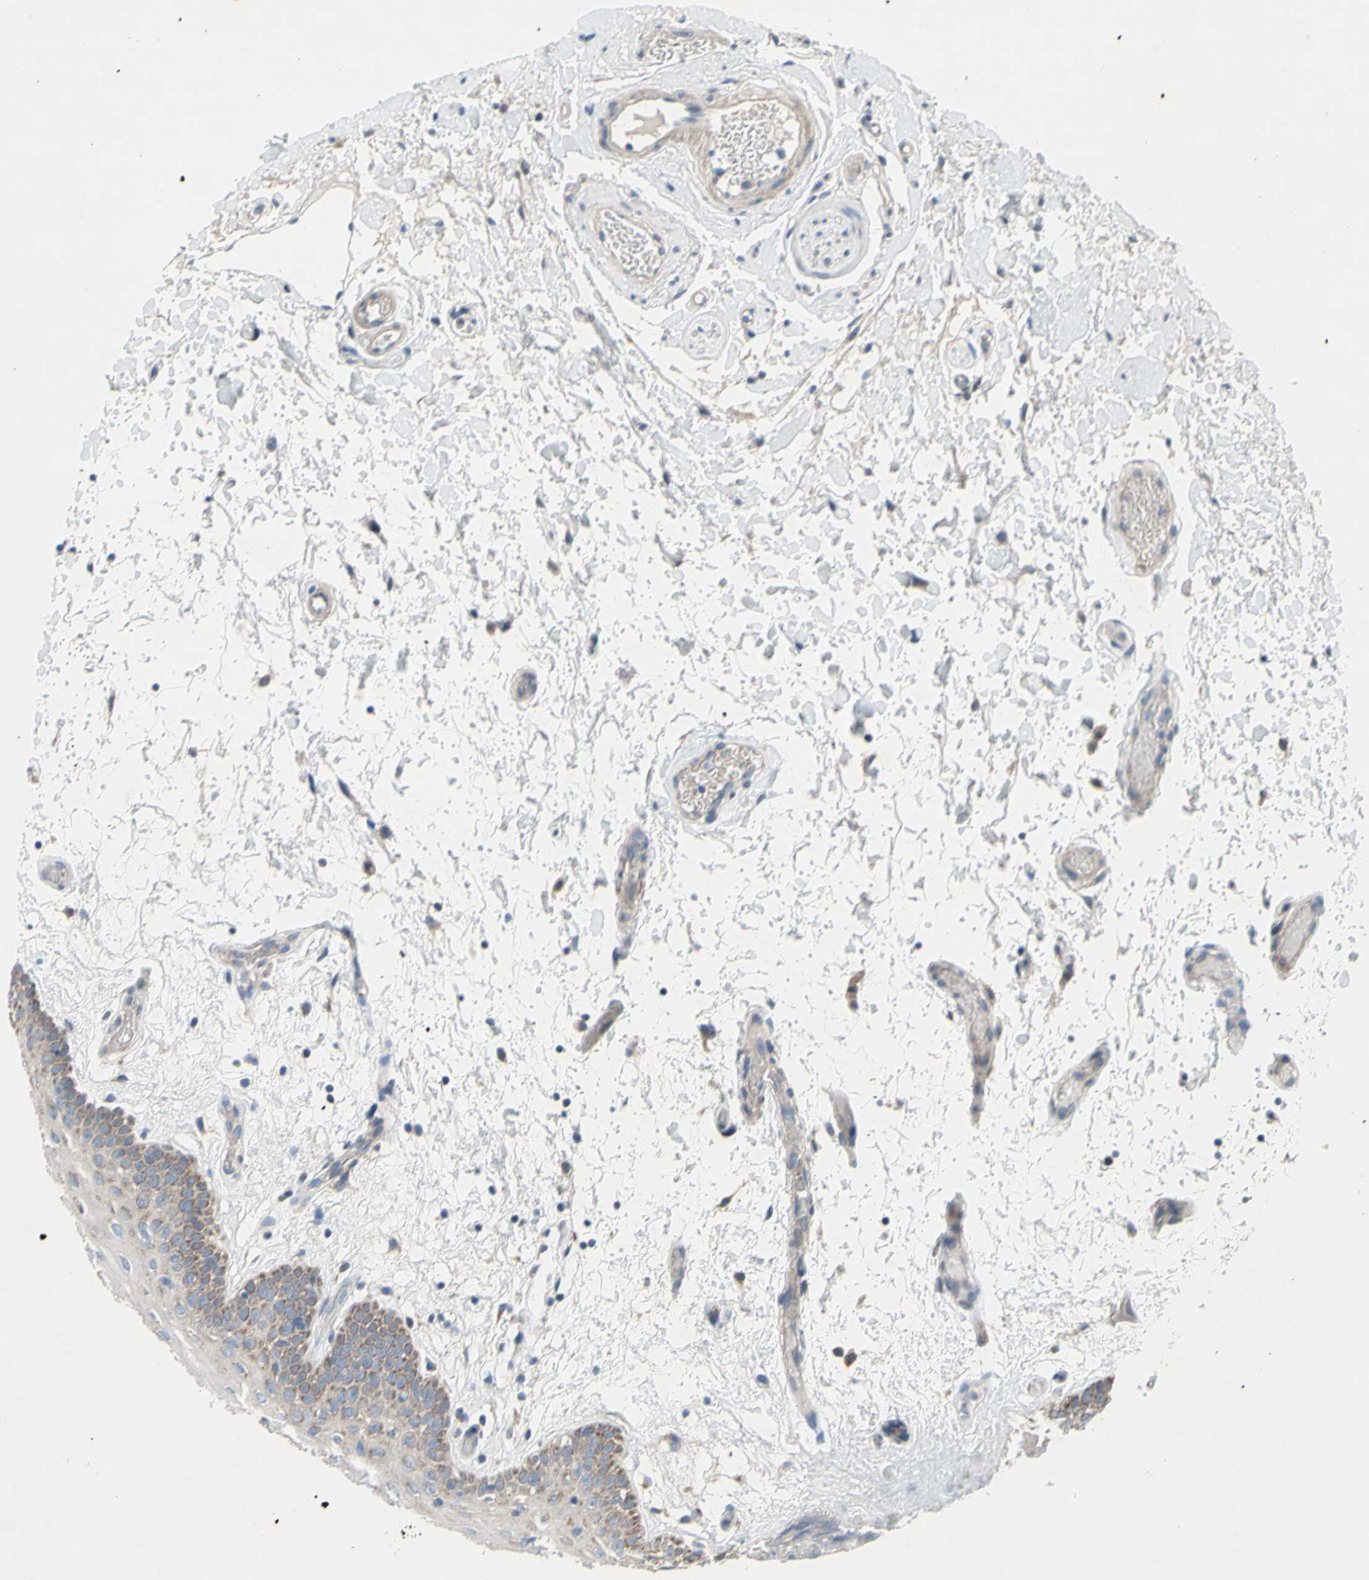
{"staining": {"intensity": "moderate", "quantity": "25%-75%", "location": "cytoplasmic/membranous"}, "tissue": "oral mucosa", "cell_type": "Squamous epithelial cells", "image_type": "normal", "snomed": [{"axis": "morphology", "description": "Normal tissue, NOS"}, {"axis": "morphology", "description": "Squamous cell carcinoma, NOS"}, {"axis": "topography", "description": "Skeletal muscle"}, {"axis": "topography", "description": "Oral tissue"}, {"axis": "topography", "description": "Head-Neck"}], "caption": "Approximately 25%-75% of squamous epithelial cells in benign human oral mucosa demonstrate moderate cytoplasmic/membranous protein positivity as visualized by brown immunohistochemical staining.", "gene": "GRAMD2B", "patient": {"sex": "male", "age": 71}}